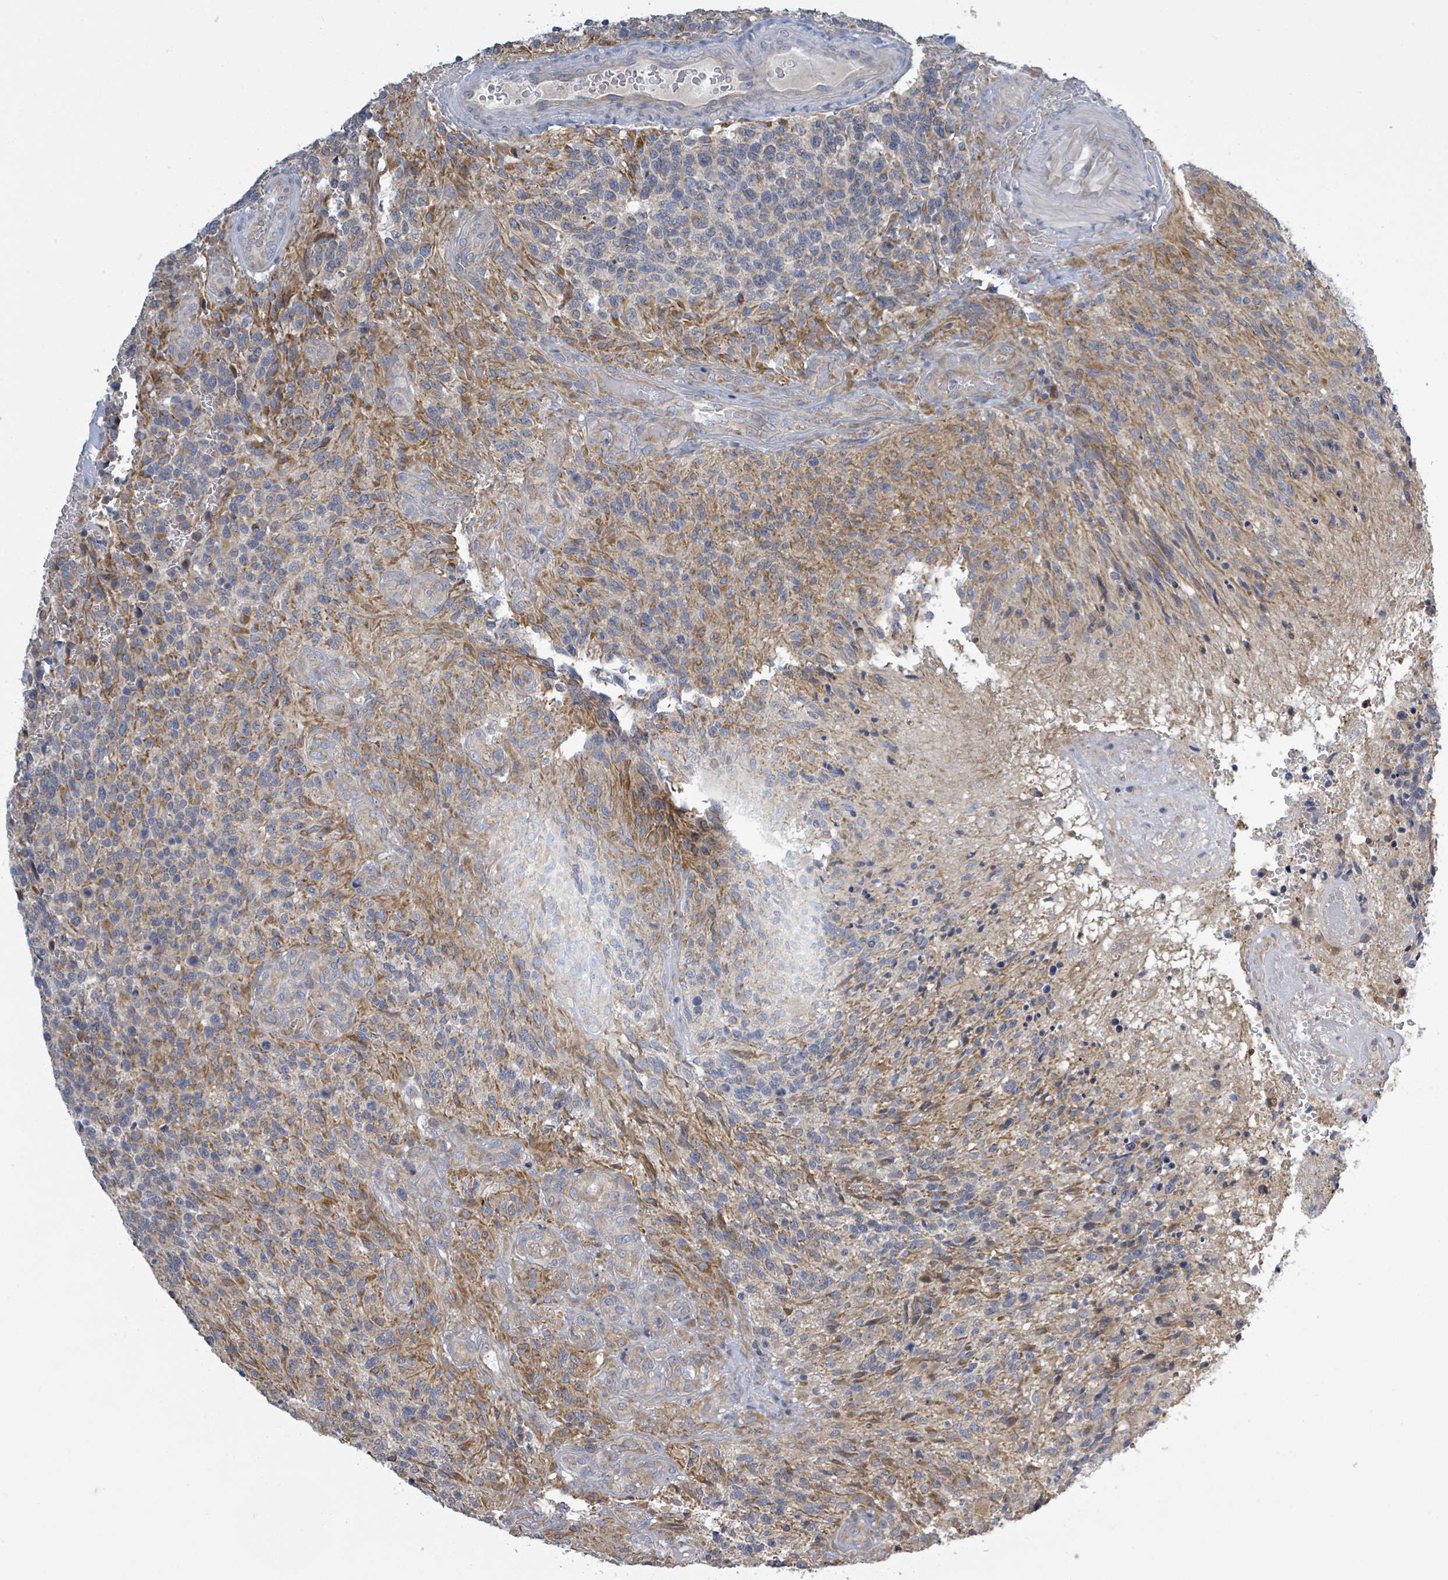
{"staining": {"intensity": "moderate", "quantity": "<25%", "location": "cytoplasmic/membranous"}, "tissue": "glioma", "cell_type": "Tumor cells", "image_type": "cancer", "snomed": [{"axis": "morphology", "description": "Glioma, malignant, High grade"}, {"axis": "topography", "description": "Brain"}], "caption": "High-magnification brightfield microscopy of glioma stained with DAB (brown) and counterstained with hematoxylin (blue). tumor cells exhibit moderate cytoplasmic/membranous staining is present in about<25% of cells.", "gene": "ATP13A1", "patient": {"sex": "male", "age": 36}}